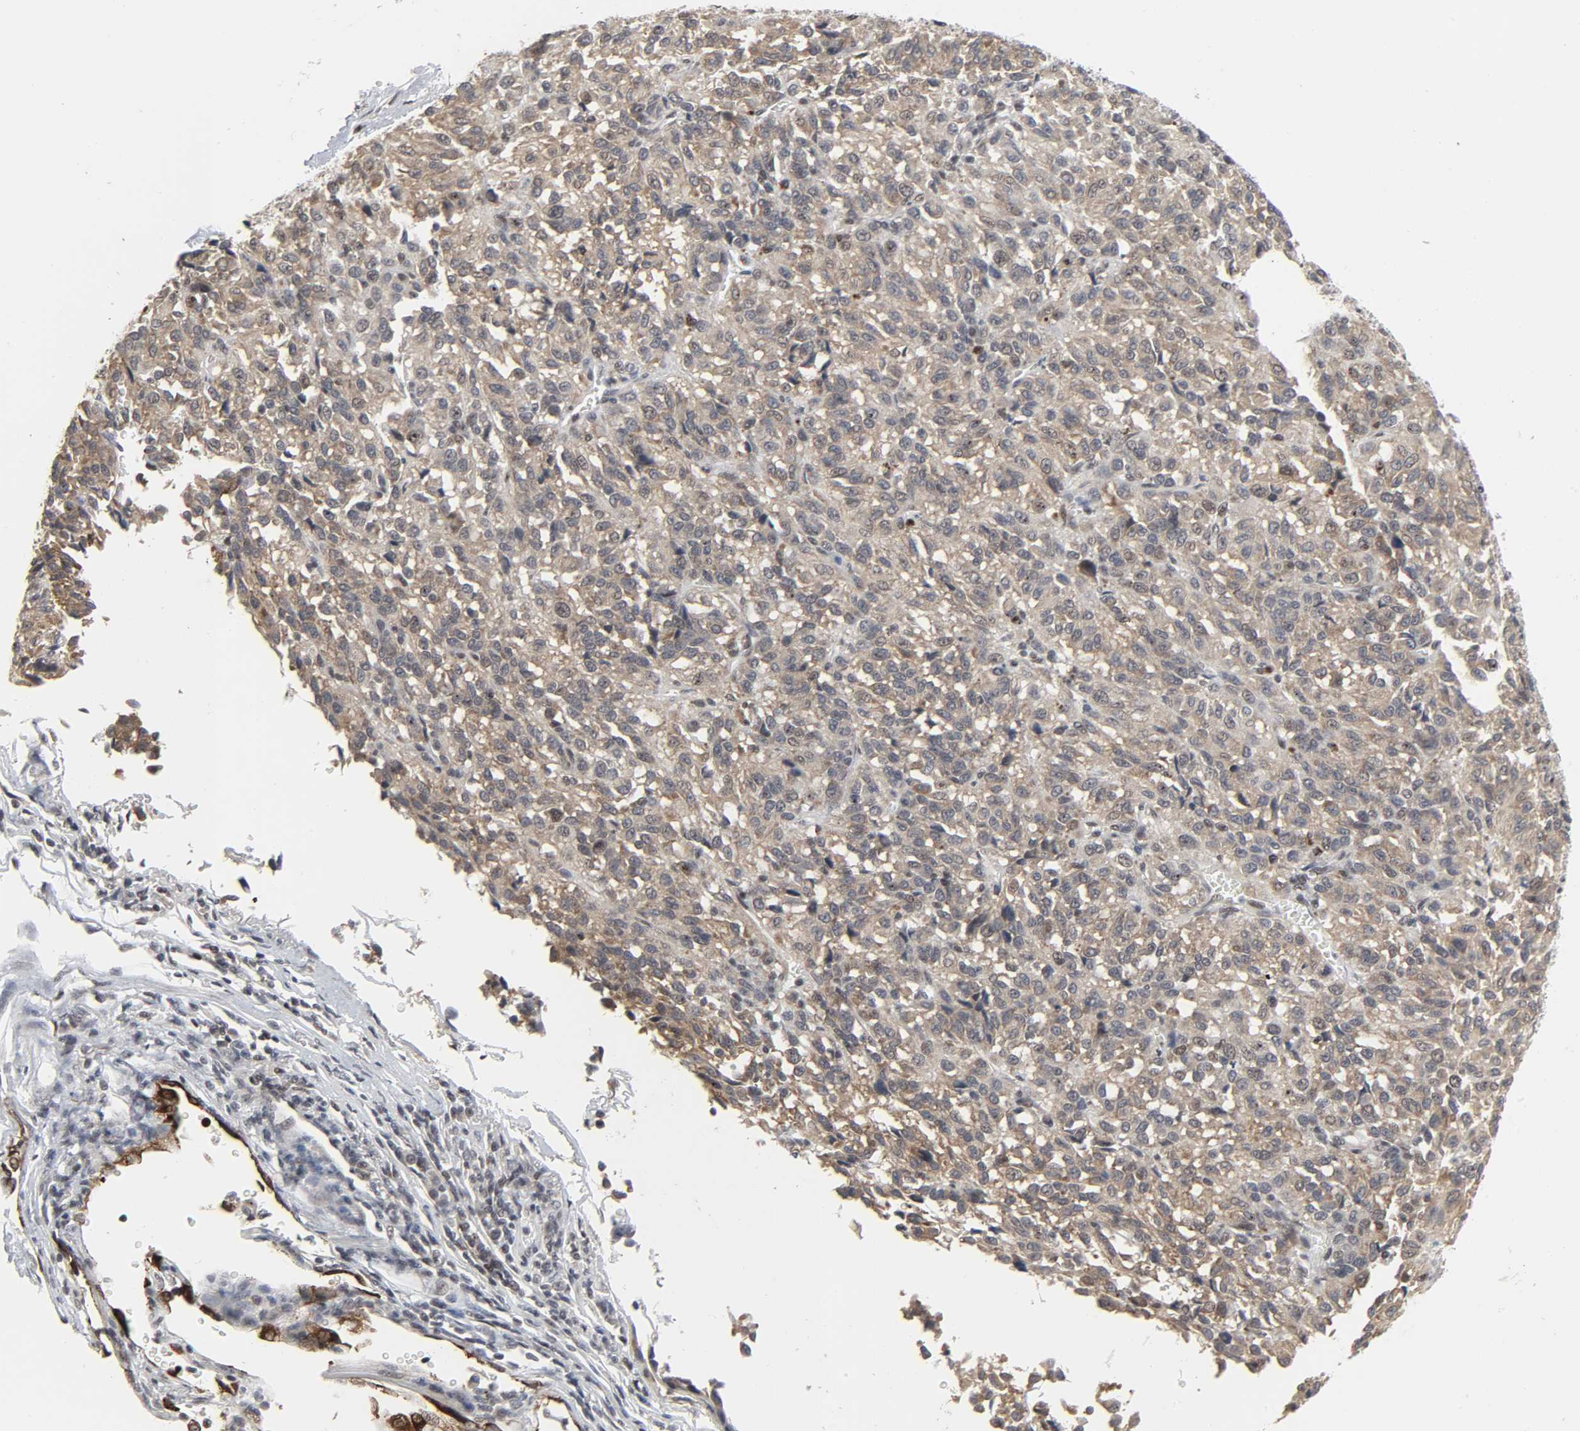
{"staining": {"intensity": "moderate", "quantity": ">75%", "location": "cytoplasmic/membranous"}, "tissue": "melanoma", "cell_type": "Tumor cells", "image_type": "cancer", "snomed": [{"axis": "morphology", "description": "Malignant melanoma, Metastatic site"}, {"axis": "topography", "description": "Lung"}], "caption": "This is an image of immunohistochemistry (IHC) staining of melanoma, which shows moderate positivity in the cytoplasmic/membranous of tumor cells.", "gene": "MUC1", "patient": {"sex": "male", "age": 64}}